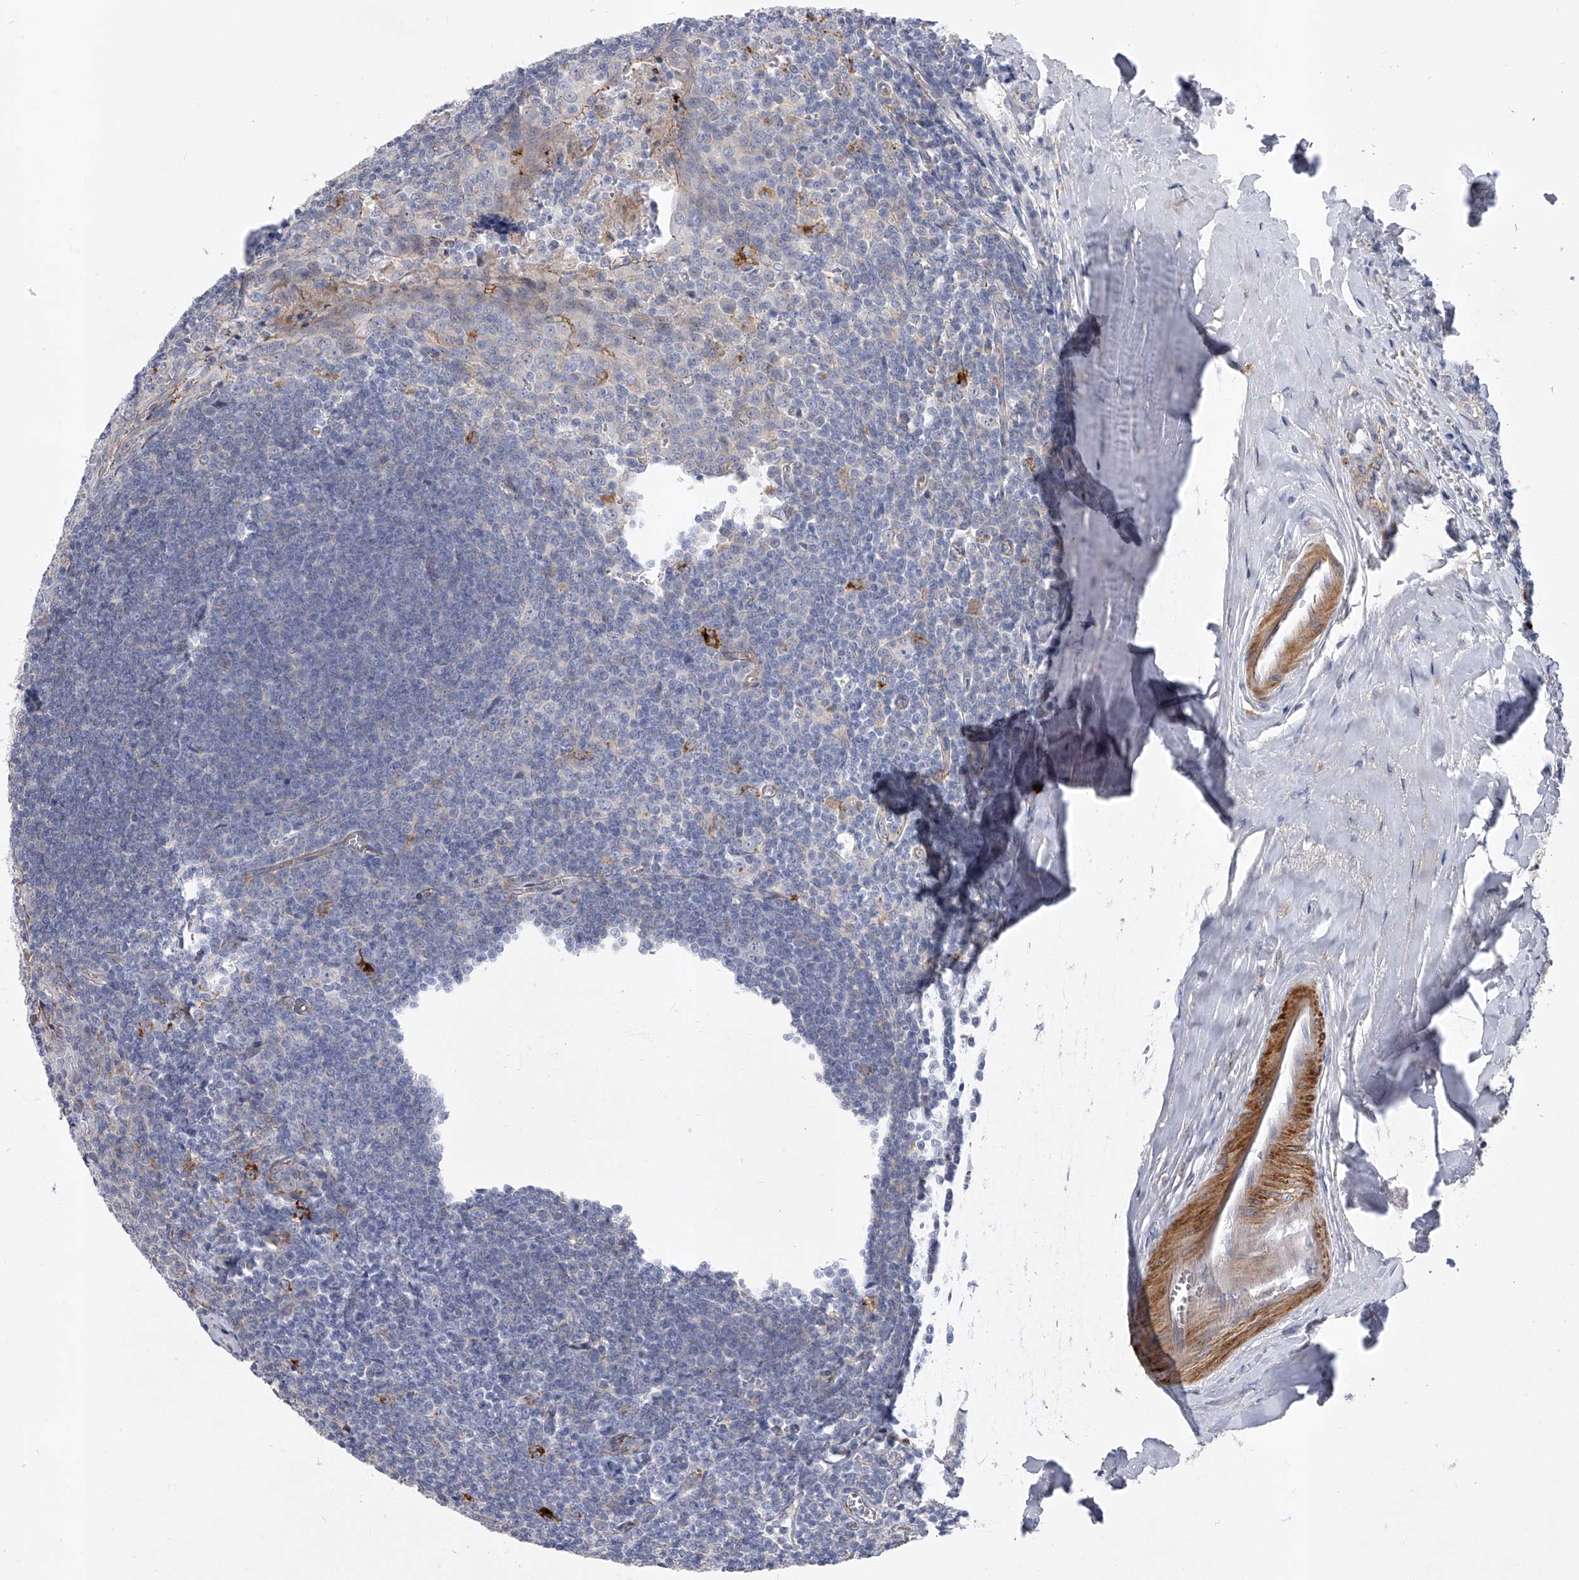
{"staining": {"intensity": "negative", "quantity": "none", "location": "none"}, "tissue": "tonsil", "cell_type": "Germinal center cells", "image_type": "normal", "snomed": [{"axis": "morphology", "description": "Normal tissue, NOS"}, {"axis": "topography", "description": "Tonsil"}], "caption": "A photomicrograph of tonsil stained for a protein exhibits no brown staining in germinal center cells. (DAB immunohistochemistry (IHC) visualized using brightfield microscopy, high magnification).", "gene": "ENSG00000250424", "patient": {"sex": "male", "age": 27}}